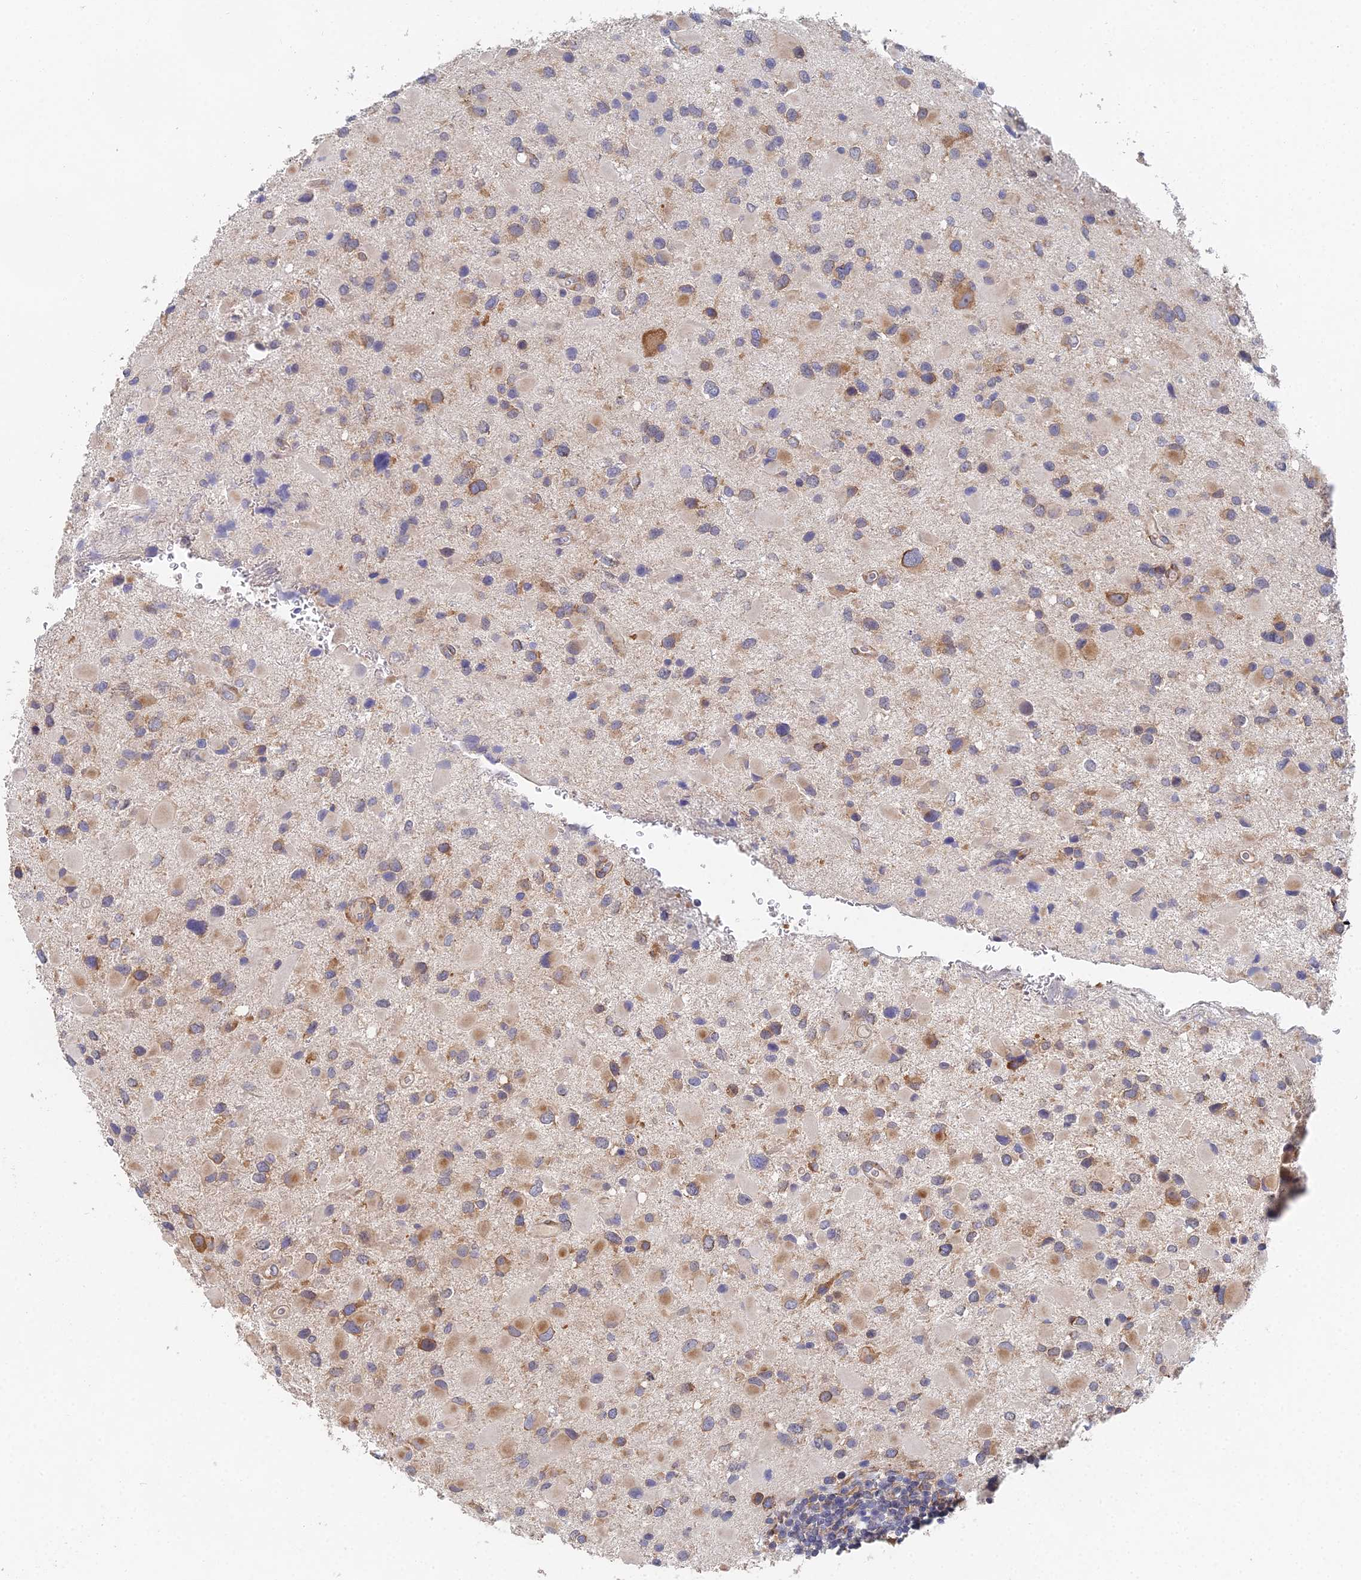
{"staining": {"intensity": "moderate", "quantity": "25%-75%", "location": "cytoplasmic/membranous"}, "tissue": "glioma", "cell_type": "Tumor cells", "image_type": "cancer", "snomed": [{"axis": "morphology", "description": "Glioma, malignant, Low grade"}, {"axis": "topography", "description": "Brain"}], "caption": "IHC (DAB (3,3'-diaminobenzidine)) staining of glioma exhibits moderate cytoplasmic/membranous protein staining in approximately 25%-75% of tumor cells.", "gene": "ELOF1", "patient": {"sex": "female", "age": 32}}